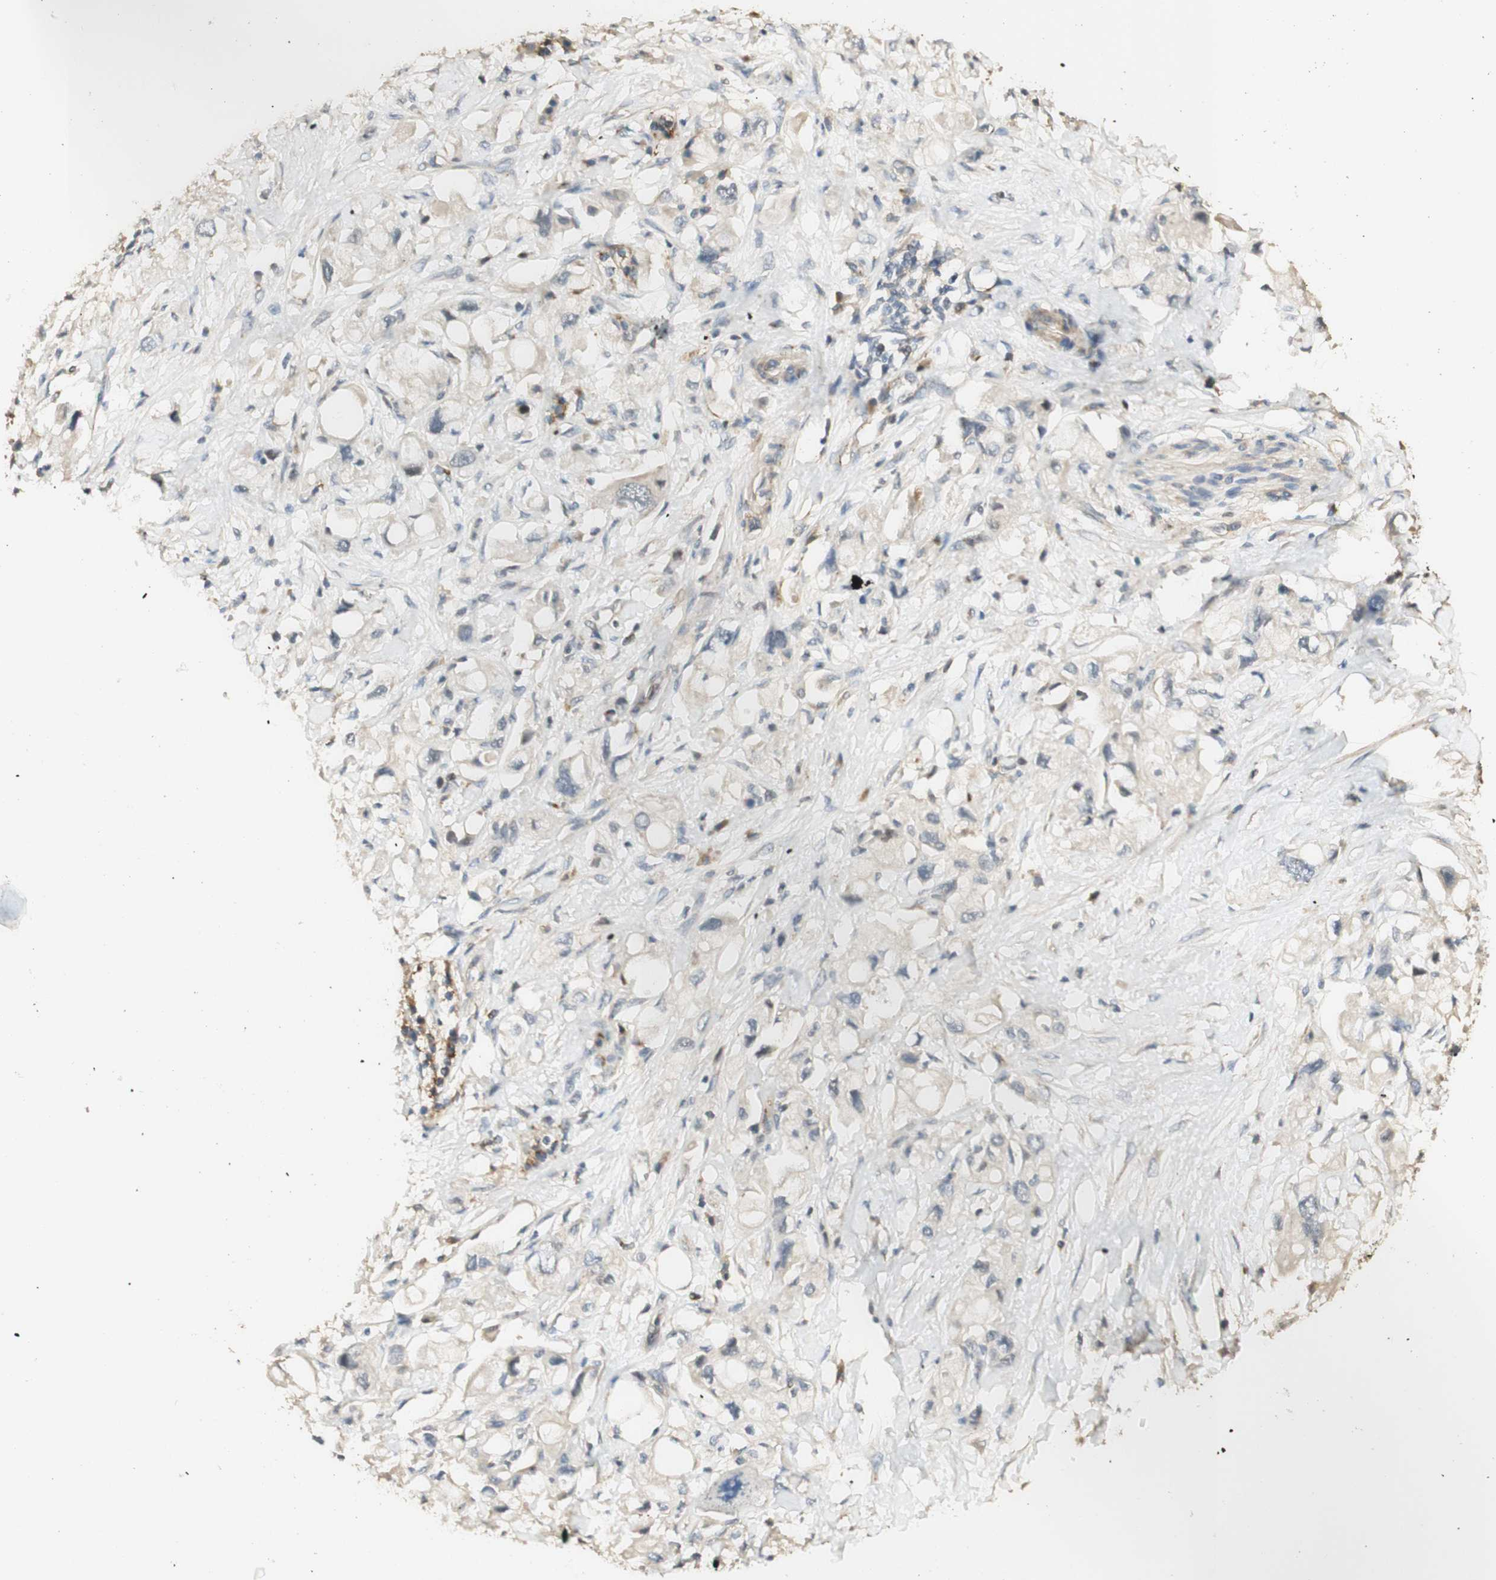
{"staining": {"intensity": "weak", "quantity": "<25%", "location": "cytoplasmic/membranous"}, "tissue": "pancreatic cancer", "cell_type": "Tumor cells", "image_type": "cancer", "snomed": [{"axis": "morphology", "description": "Adenocarcinoma, NOS"}, {"axis": "topography", "description": "Pancreas"}], "caption": "The photomicrograph demonstrates no staining of tumor cells in adenocarcinoma (pancreatic). Brightfield microscopy of IHC stained with DAB (brown) and hematoxylin (blue), captured at high magnification.", "gene": "AGER", "patient": {"sex": "female", "age": 56}}